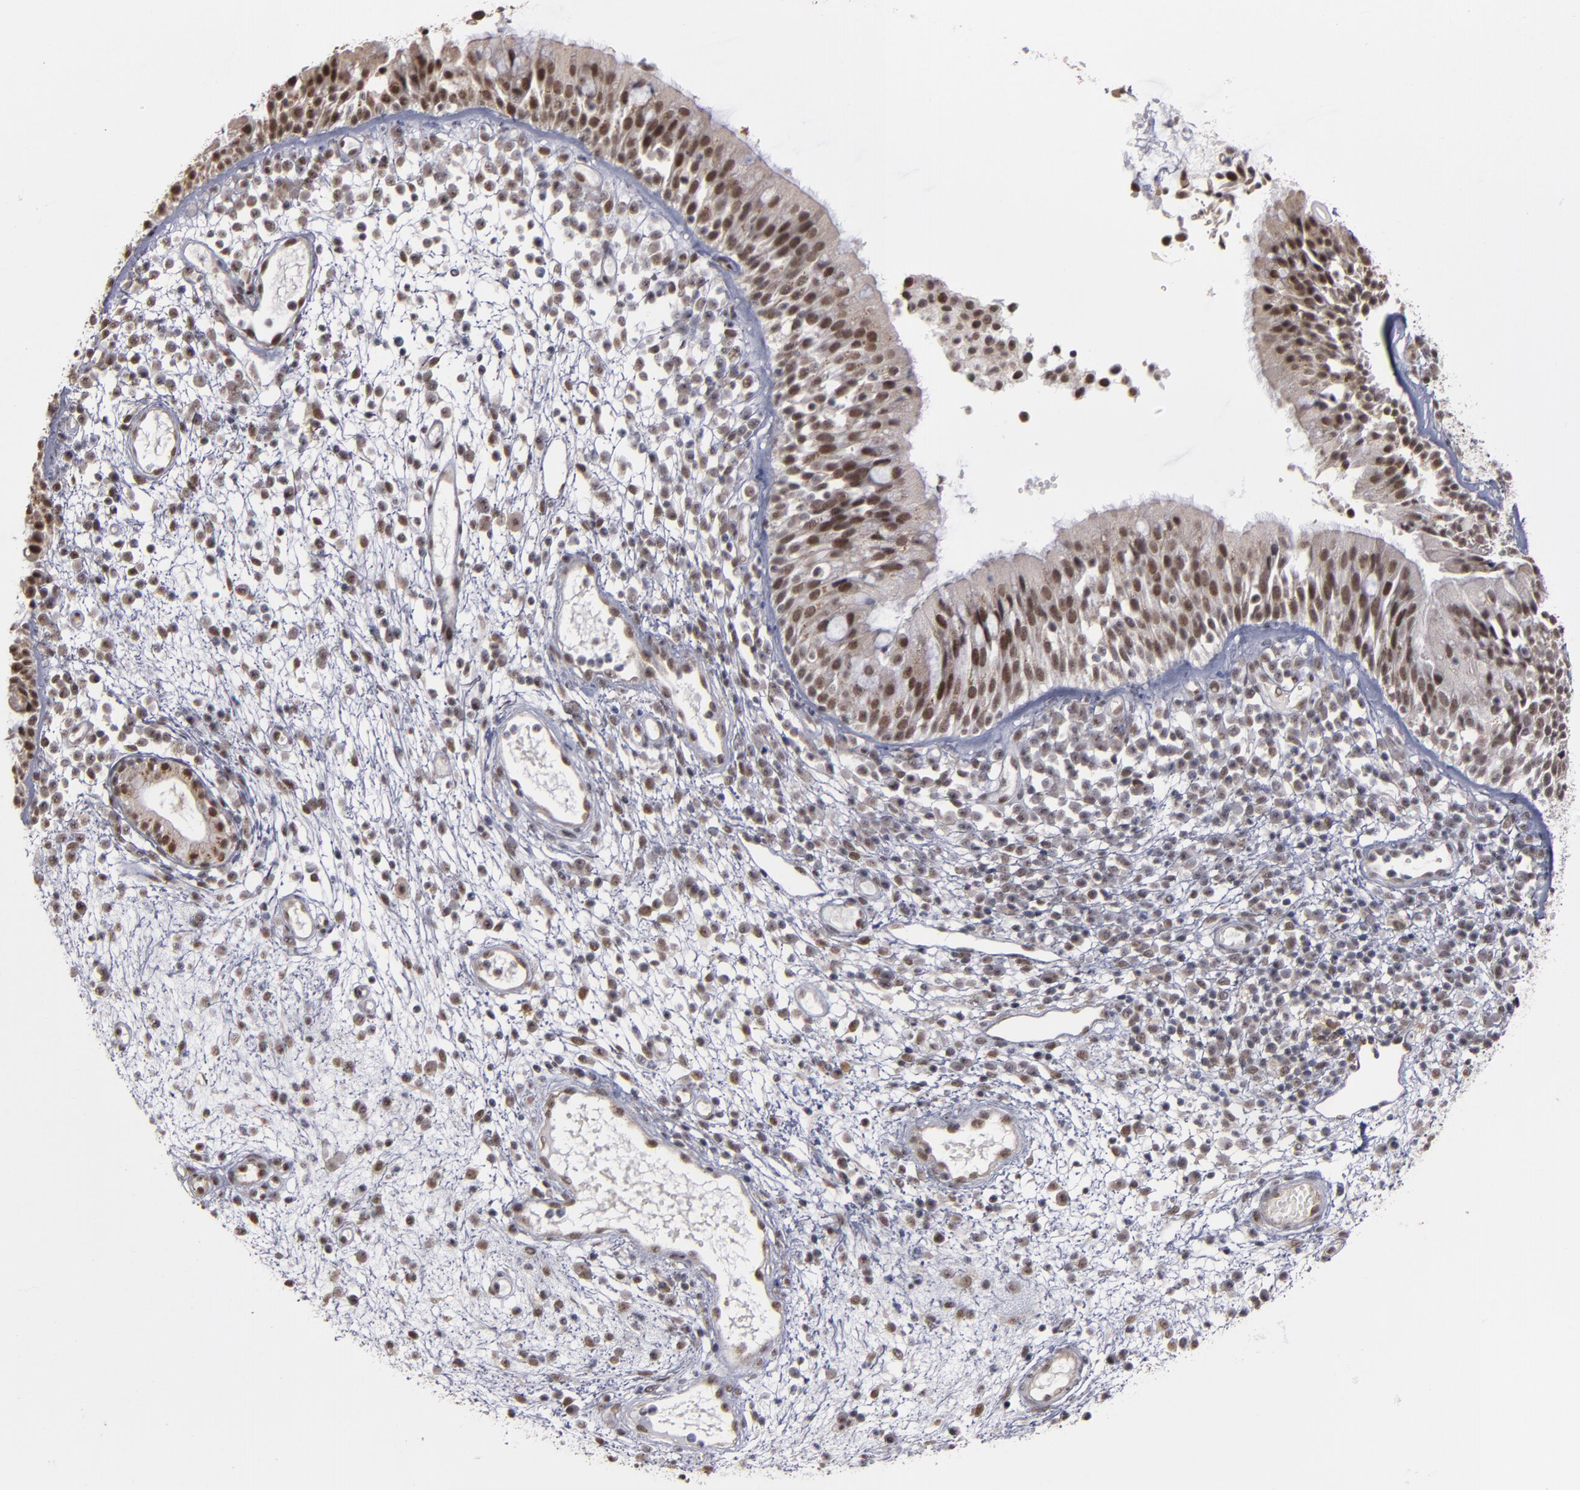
{"staining": {"intensity": "strong", "quantity": ">75%", "location": "nuclear"}, "tissue": "nasopharynx", "cell_type": "Respiratory epithelial cells", "image_type": "normal", "snomed": [{"axis": "morphology", "description": "Normal tissue, NOS"}, {"axis": "morphology", "description": "Inflammation, NOS"}, {"axis": "morphology", "description": "Malignant melanoma, Metastatic site"}, {"axis": "topography", "description": "Nasopharynx"}], "caption": "Respiratory epithelial cells display high levels of strong nuclear staining in about >75% of cells in normal human nasopharynx.", "gene": "ZNF75A", "patient": {"sex": "female", "age": 55}}